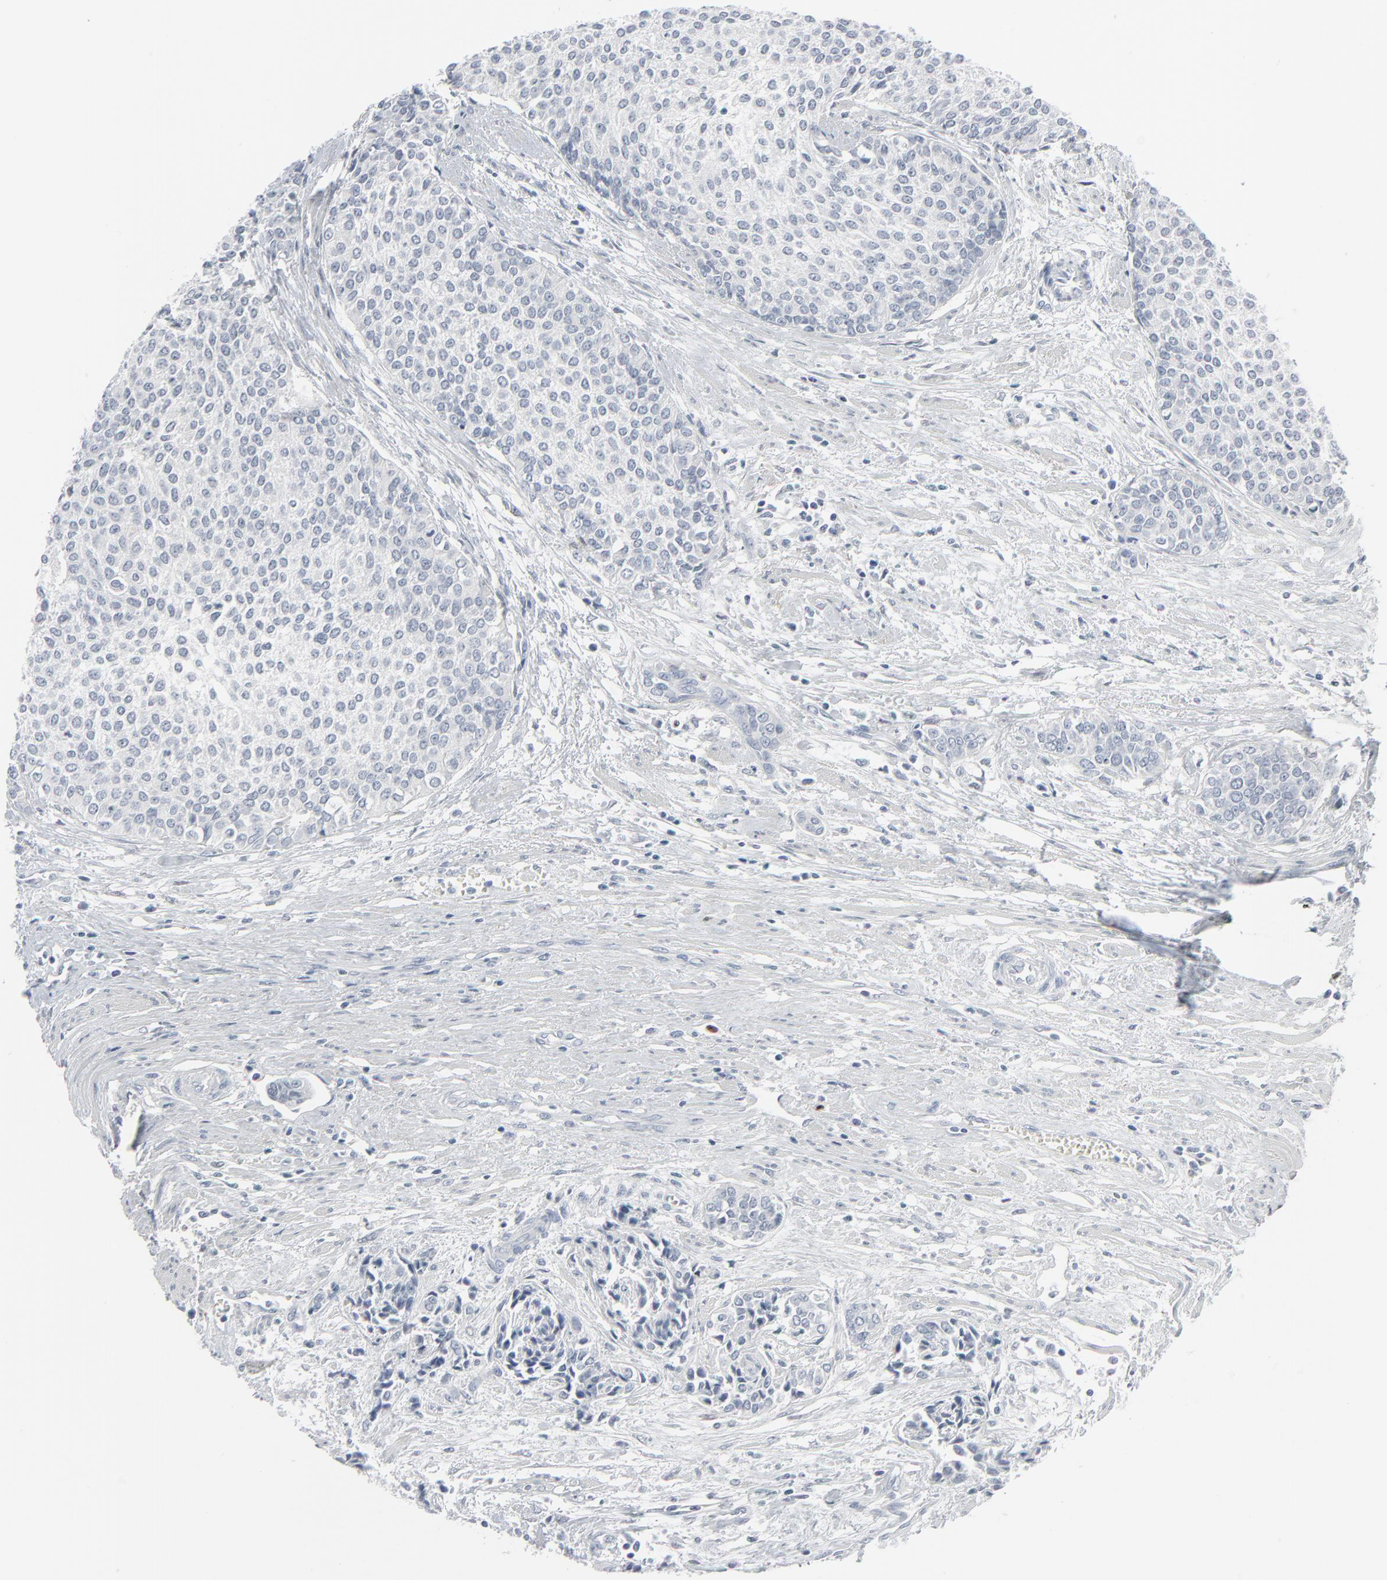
{"staining": {"intensity": "negative", "quantity": "none", "location": "none"}, "tissue": "urothelial cancer", "cell_type": "Tumor cells", "image_type": "cancer", "snomed": [{"axis": "morphology", "description": "Urothelial carcinoma, High grade"}, {"axis": "topography", "description": "Urinary bladder"}], "caption": "DAB (3,3'-diaminobenzidine) immunohistochemical staining of human high-grade urothelial carcinoma demonstrates no significant positivity in tumor cells.", "gene": "MITF", "patient": {"sex": "female", "age": 75}}